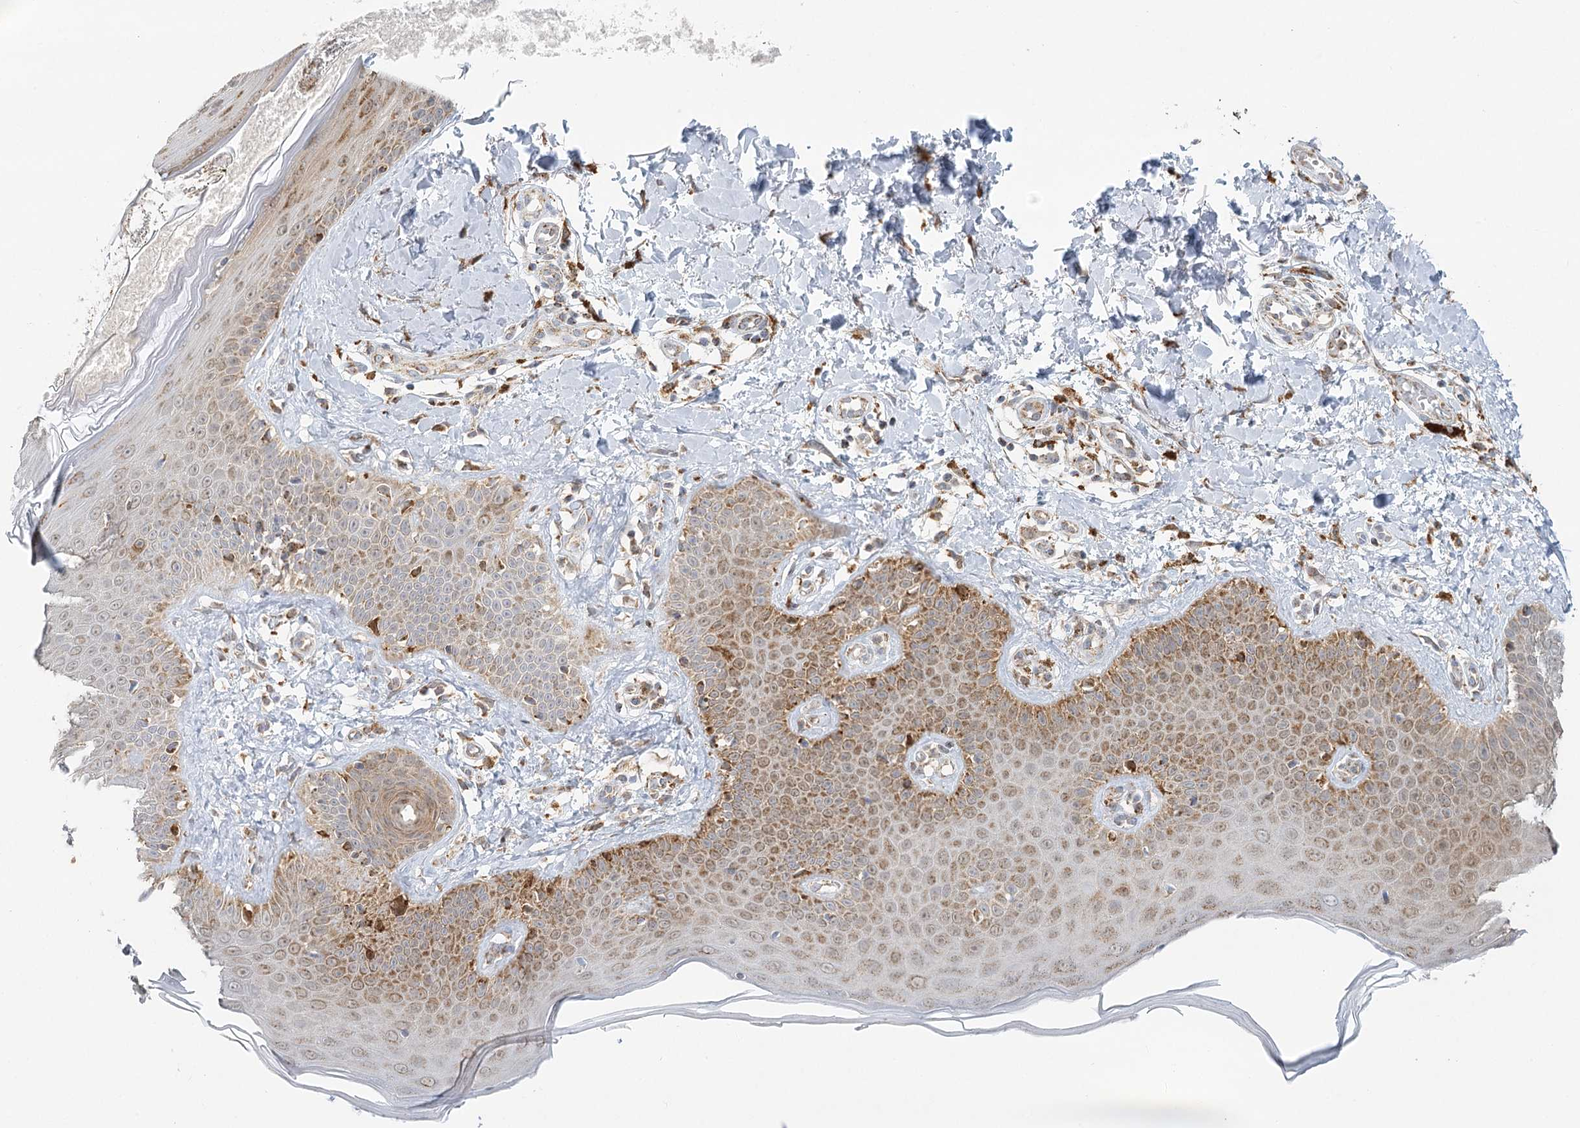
{"staining": {"intensity": "moderate", "quantity": ">75%", "location": "cytoplasmic/membranous"}, "tissue": "skin", "cell_type": "Fibroblasts", "image_type": "normal", "snomed": [{"axis": "morphology", "description": "Normal tissue, NOS"}, {"axis": "topography", "description": "Skin"}], "caption": "High-power microscopy captured an immunohistochemistry (IHC) photomicrograph of unremarkable skin, revealing moderate cytoplasmic/membranous expression in about >75% of fibroblasts.", "gene": "TAS1R1", "patient": {"sex": "male", "age": 52}}